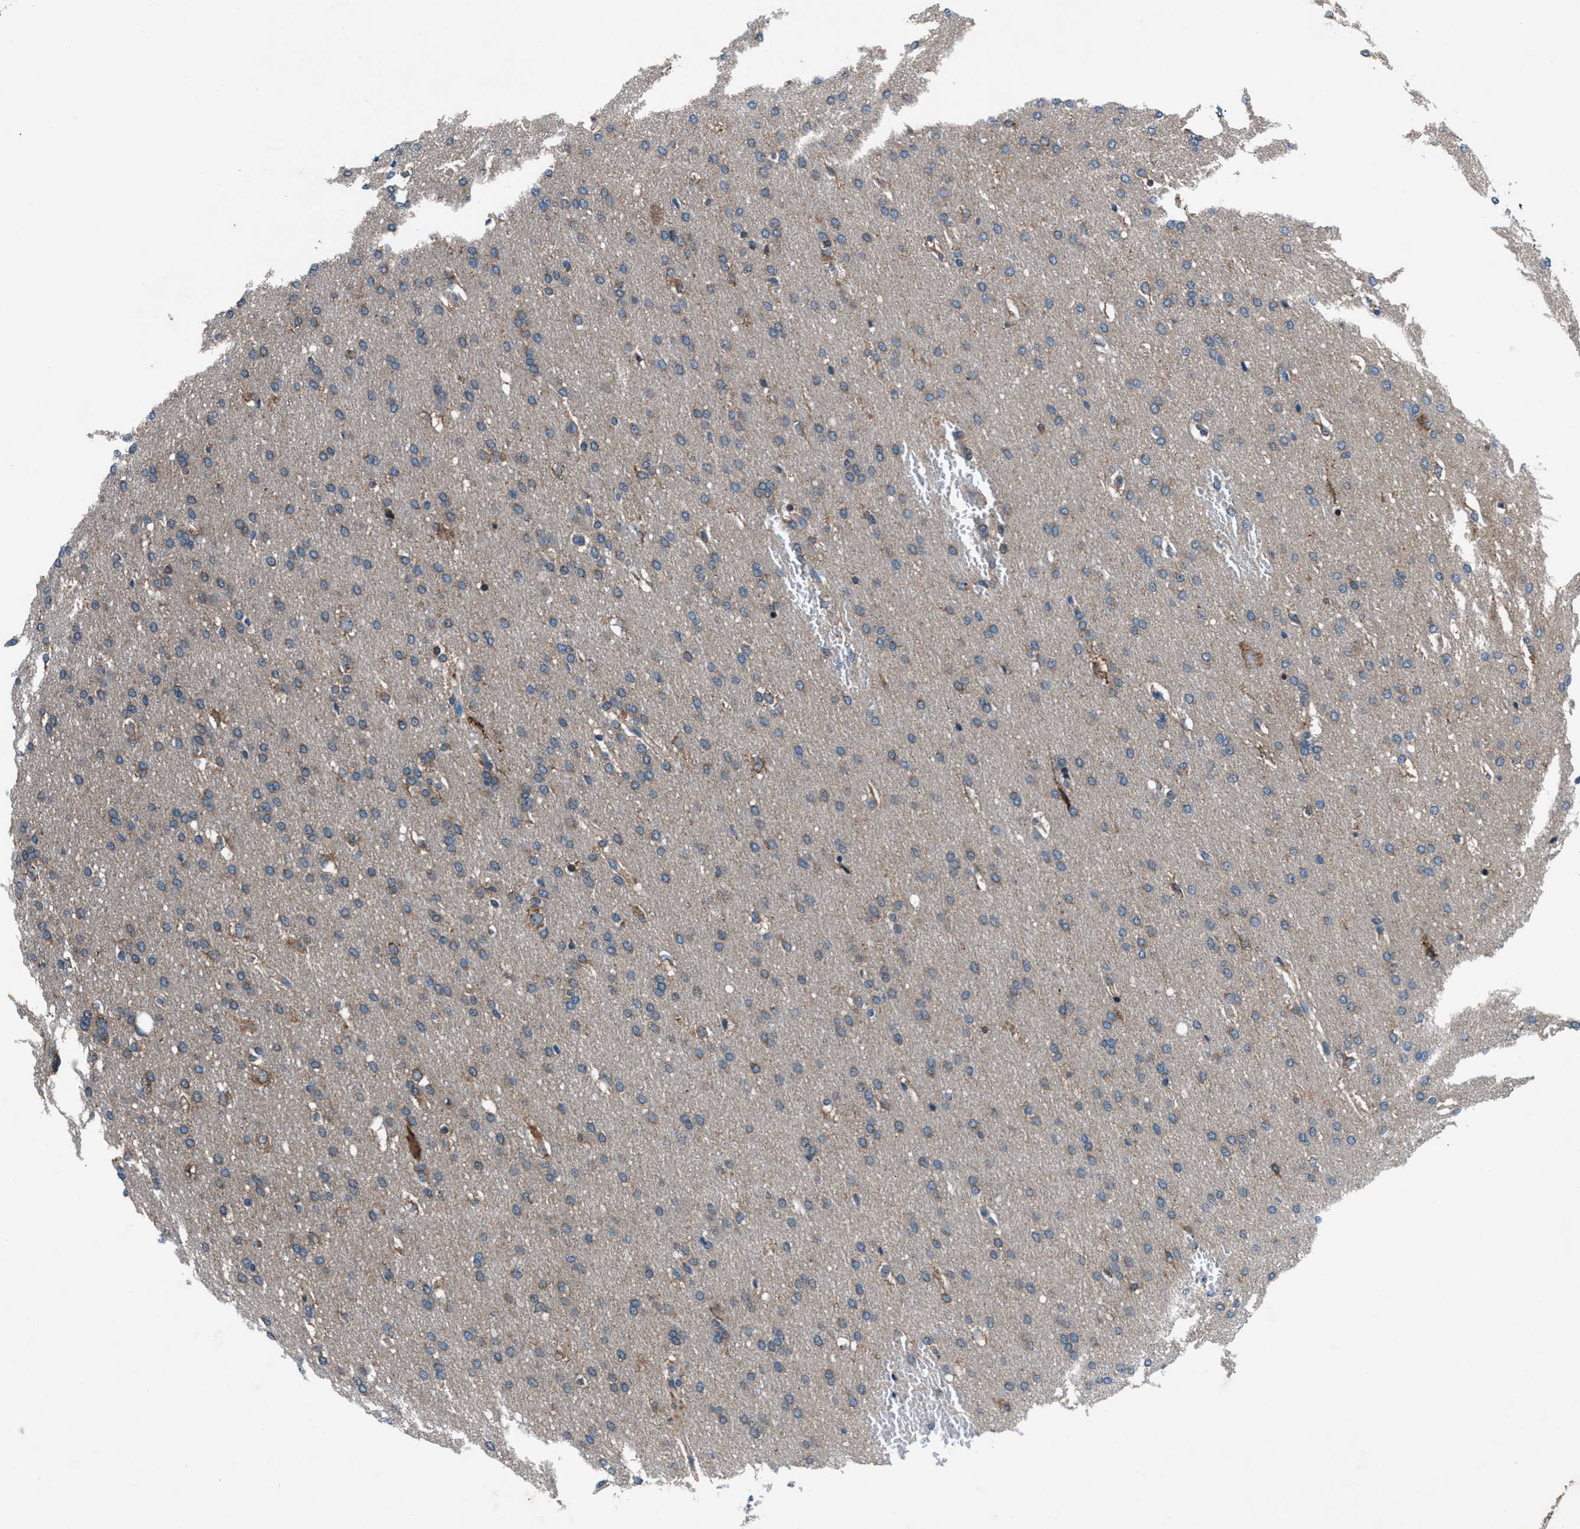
{"staining": {"intensity": "weak", "quantity": ">75%", "location": "cytoplasmic/membranous"}, "tissue": "glioma", "cell_type": "Tumor cells", "image_type": "cancer", "snomed": [{"axis": "morphology", "description": "Glioma, malignant, Low grade"}, {"axis": "topography", "description": "Brain"}], "caption": "An image of malignant low-grade glioma stained for a protein shows weak cytoplasmic/membranous brown staining in tumor cells.", "gene": "PRTFDC1", "patient": {"sex": "female", "age": 37}}